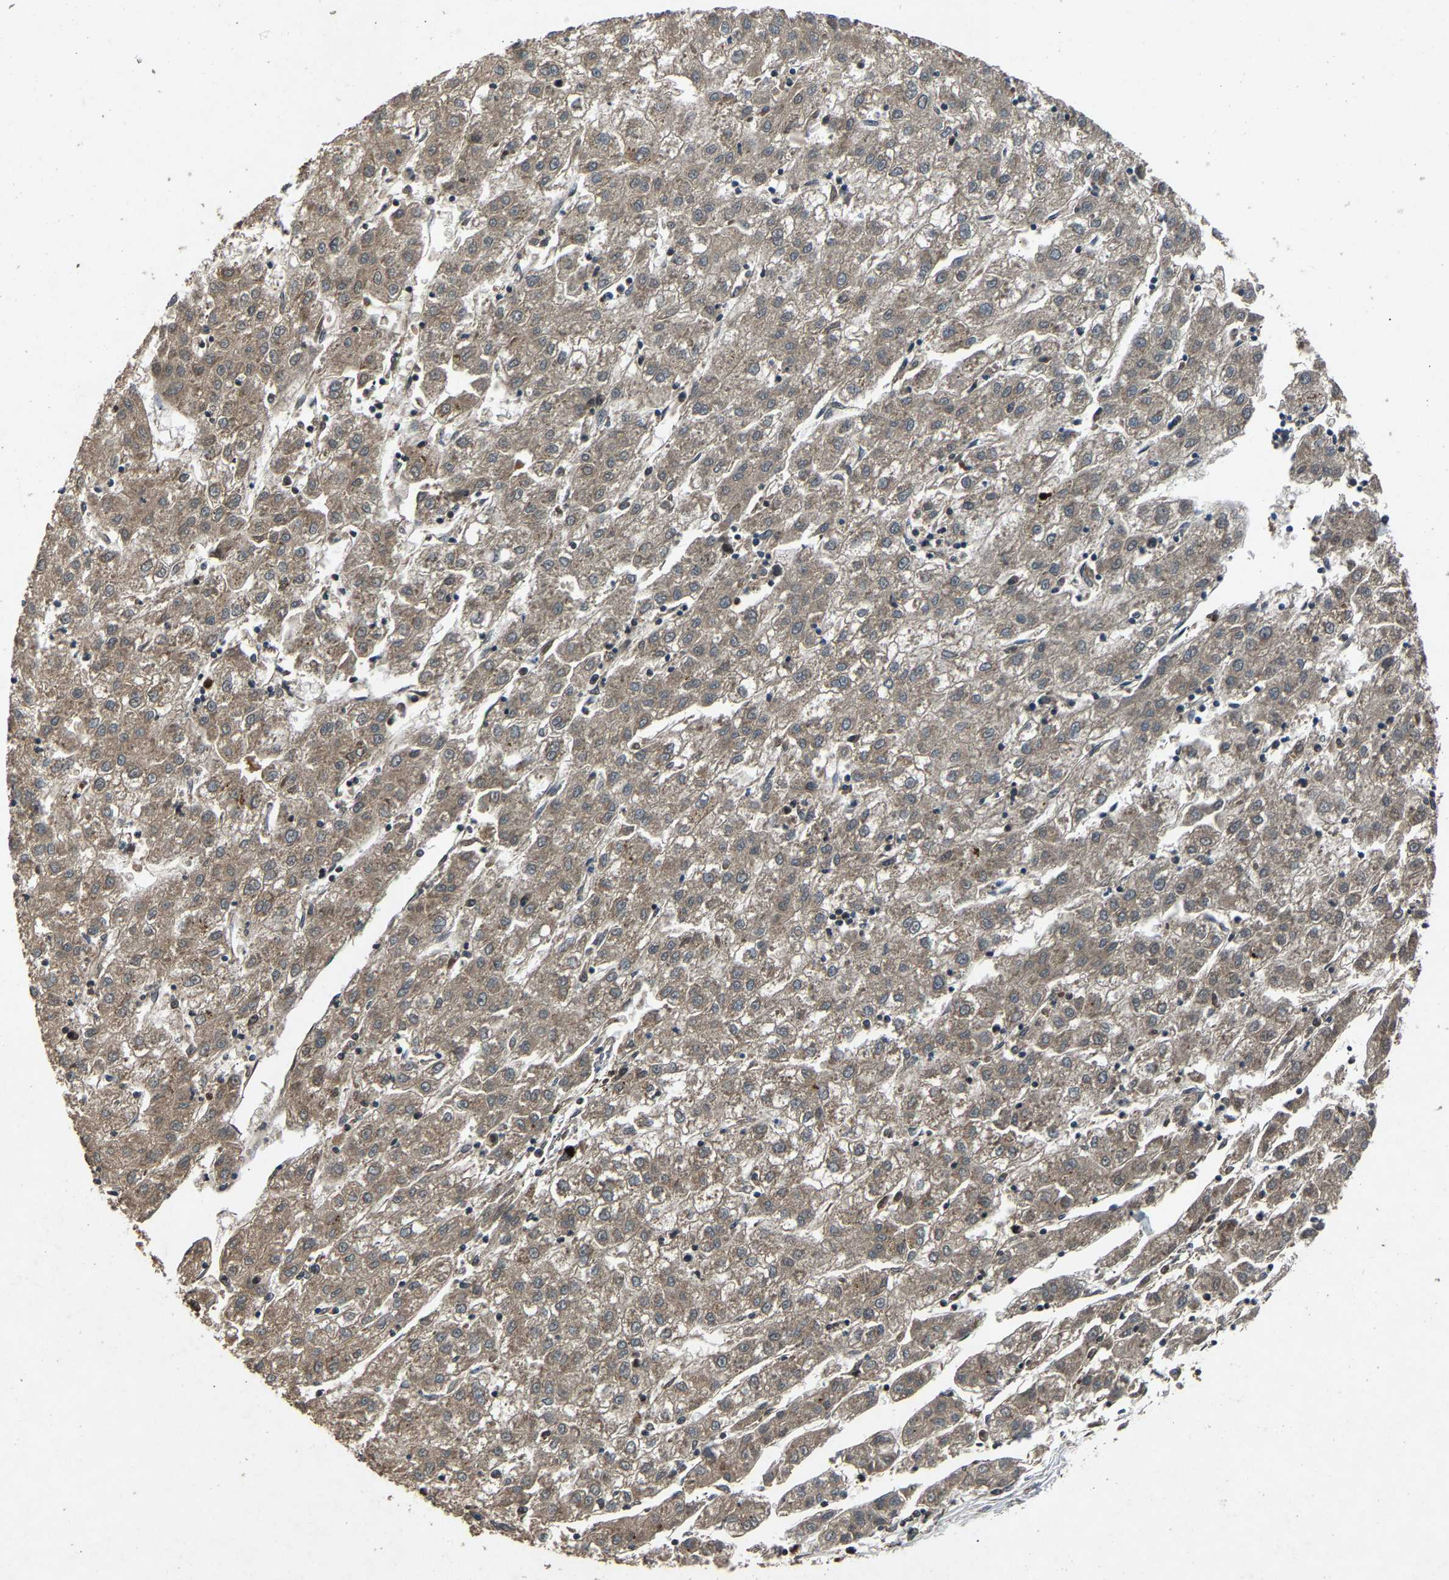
{"staining": {"intensity": "weak", "quantity": ">75%", "location": "cytoplasmic/membranous"}, "tissue": "liver cancer", "cell_type": "Tumor cells", "image_type": "cancer", "snomed": [{"axis": "morphology", "description": "Carcinoma, Hepatocellular, NOS"}, {"axis": "topography", "description": "Liver"}], "caption": "Hepatocellular carcinoma (liver) stained for a protein (brown) reveals weak cytoplasmic/membranous positive staining in approximately >75% of tumor cells.", "gene": "PPID", "patient": {"sex": "male", "age": 72}}